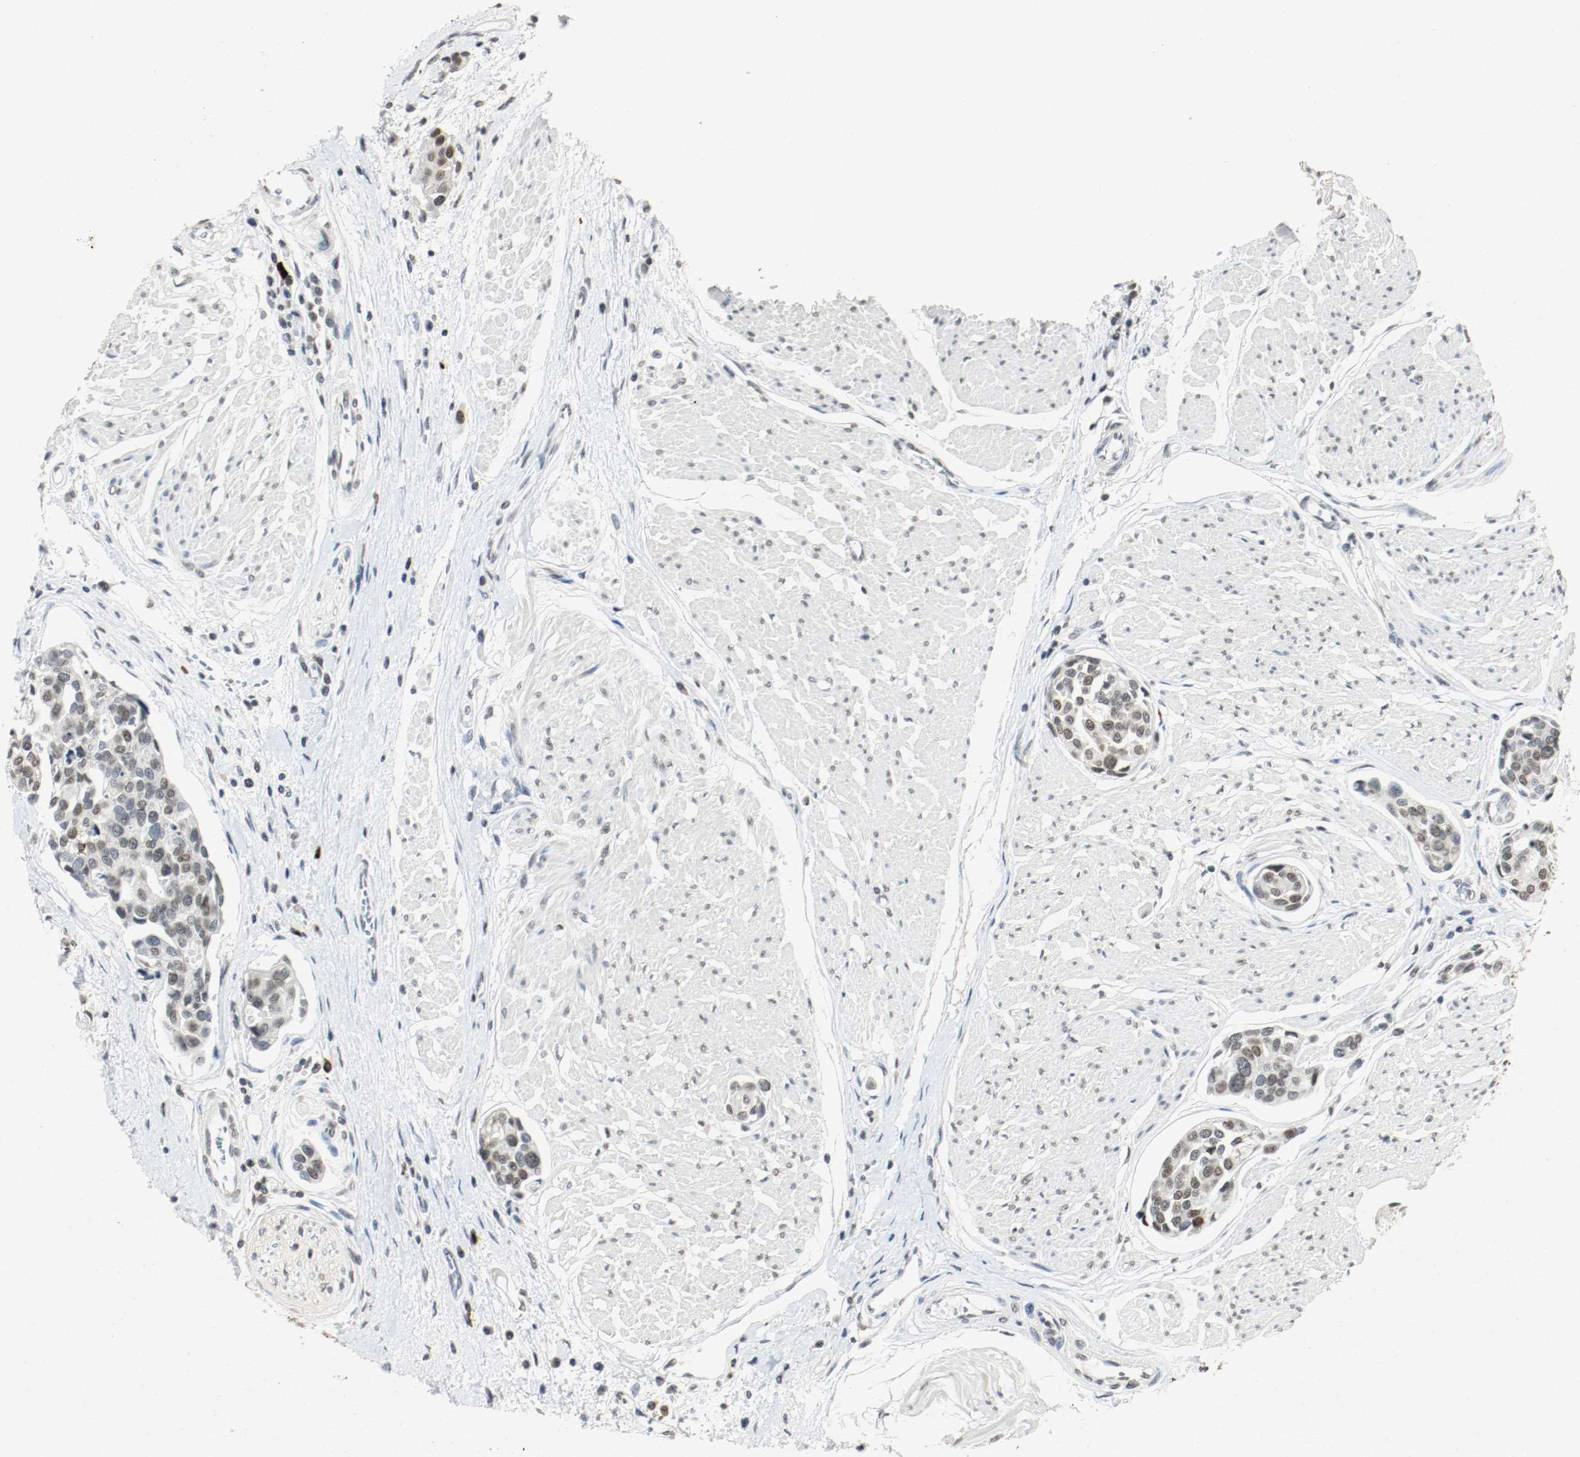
{"staining": {"intensity": "moderate", "quantity": ">75%", "location": "nuclear"}, "tissue": "urothelial cancer", "cell_type": "Tumor cells", "image_type": "cancer", "snomed": [{"axis": "morphology", "description": "Urothelial carcinoma, High grade"}, {"axis": "topography", "description": "Urinary bladder"}], "caption": "Urothelial cancer stained with a brown dye shows moderate nuclear positive expression in approximately >75% of tumor cells.", "gene": "DNMT1", "patient": {"sex": "male", "age": 78}}